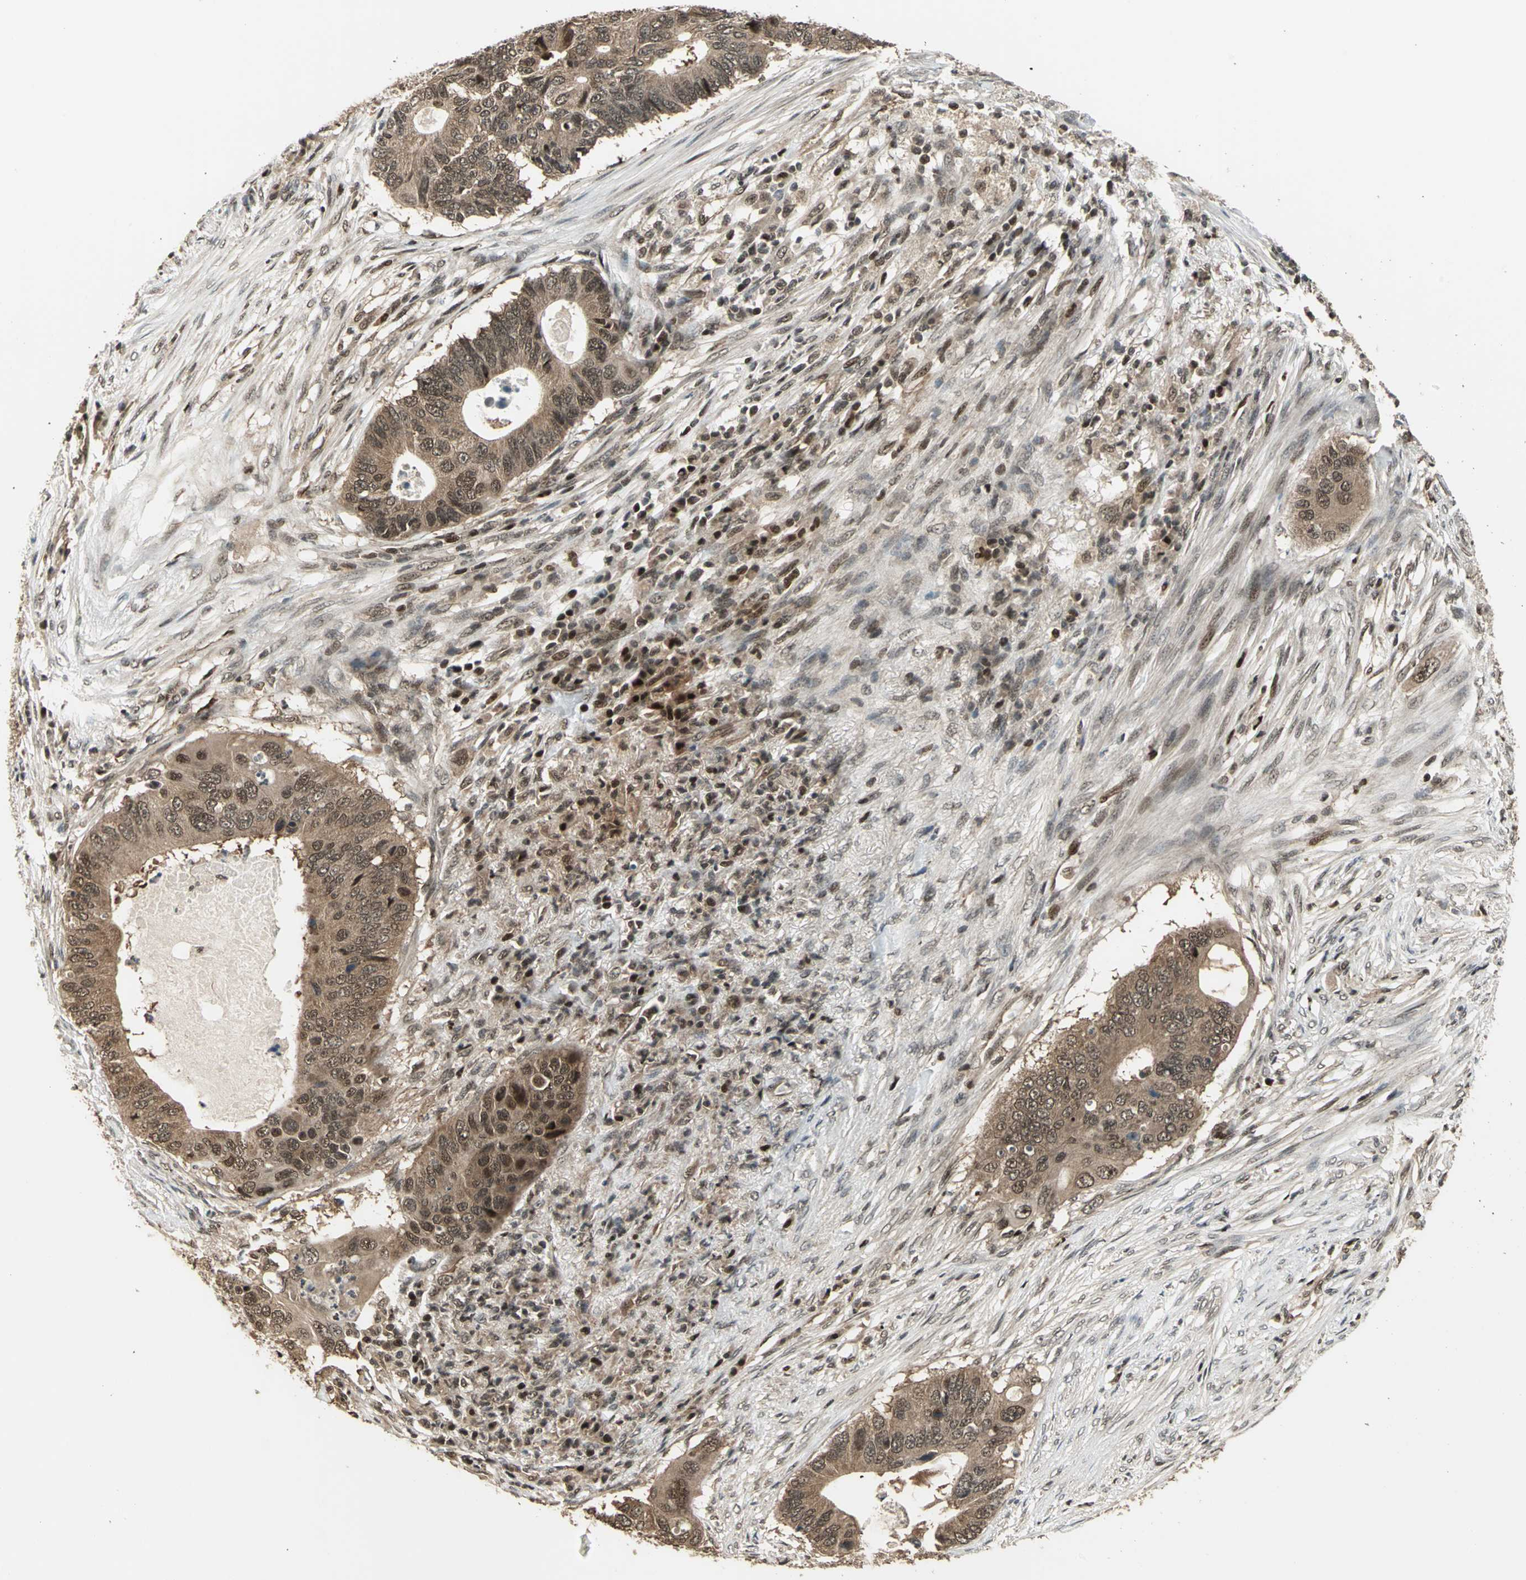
{"staining": {"intensity": "strong", "quantity": ">75%", "location": "cytoplasmic/membranous,nuclear"}, "tissue": "colorectal cancer", "cell_type": "Tumor cells", "image_type": "cancer", "snomed": [{"axis": "morphology", "description": "Adenocarcinoma, NOS"}, {"axis": "topography", "description": "Colon"}], "caption": "This histopathology image shows colorectal adenocarcinoma stained with immunohistochemistry (IHC) to label a protein in brown. The cytoplasmic/membranous and nuclear of tumor cells show strong positivity for the protein. Nuclei are counter-stained blue.", "gene": "PSMC3", "patient": {"sex": "male", "age": 71}}